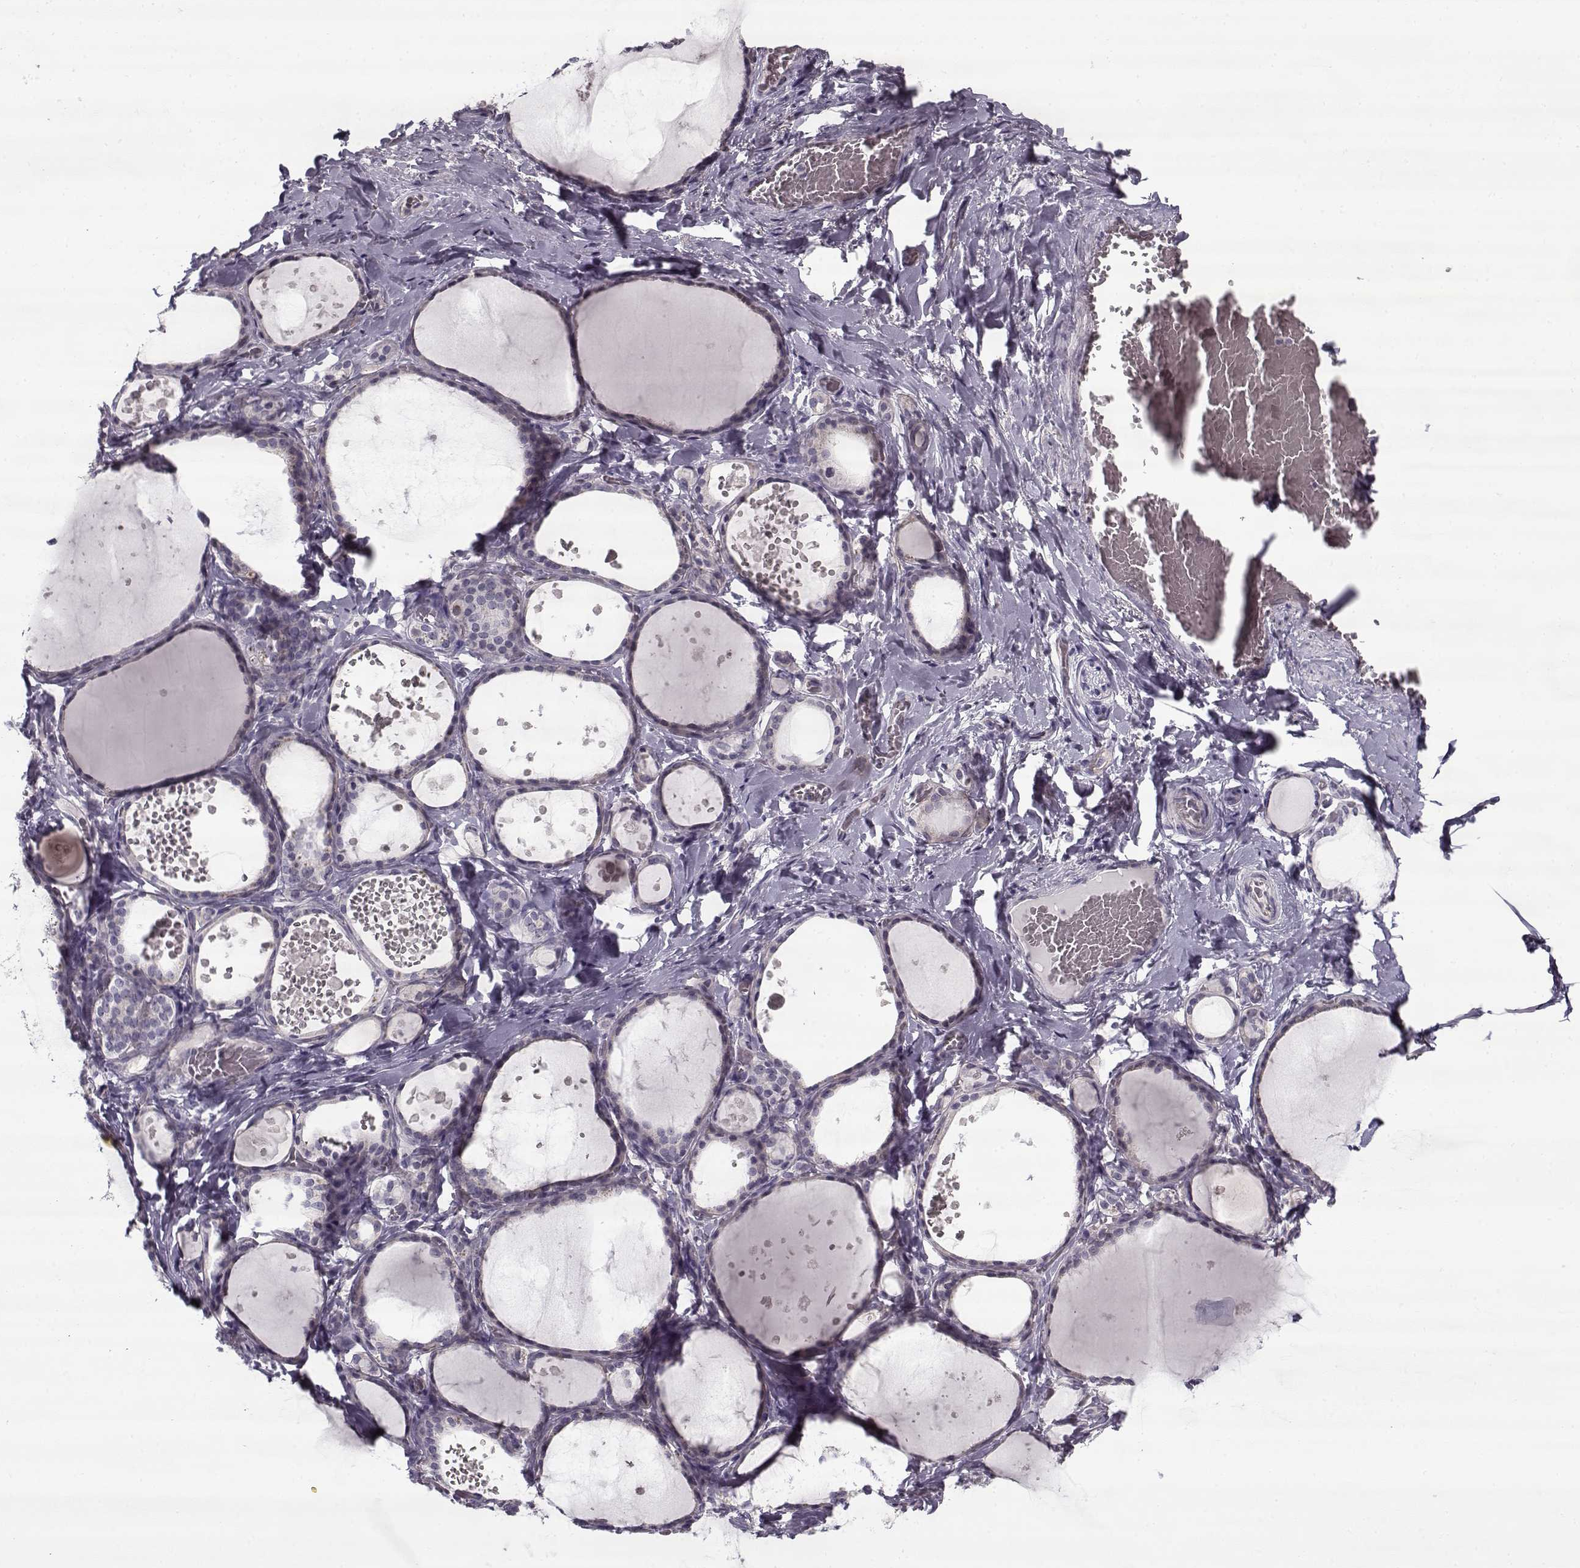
{"staining": {"intensity": "negative", "quantity": "none", "location": "none"}, "tissue": "thyroid gland", "cell_type": "Glandular cells", "image_type": "normal", "snomed": [{"axis": "morphology", "description": "Normal tissue, NOS"}, {"axis": "topography", "description": "Thyroid gland"}], "caption": "IHC of benign thyroid gland shows no staining in glandular cells.", "gene": "PNMT", "patient": {"sex": "female", "age": 56}}